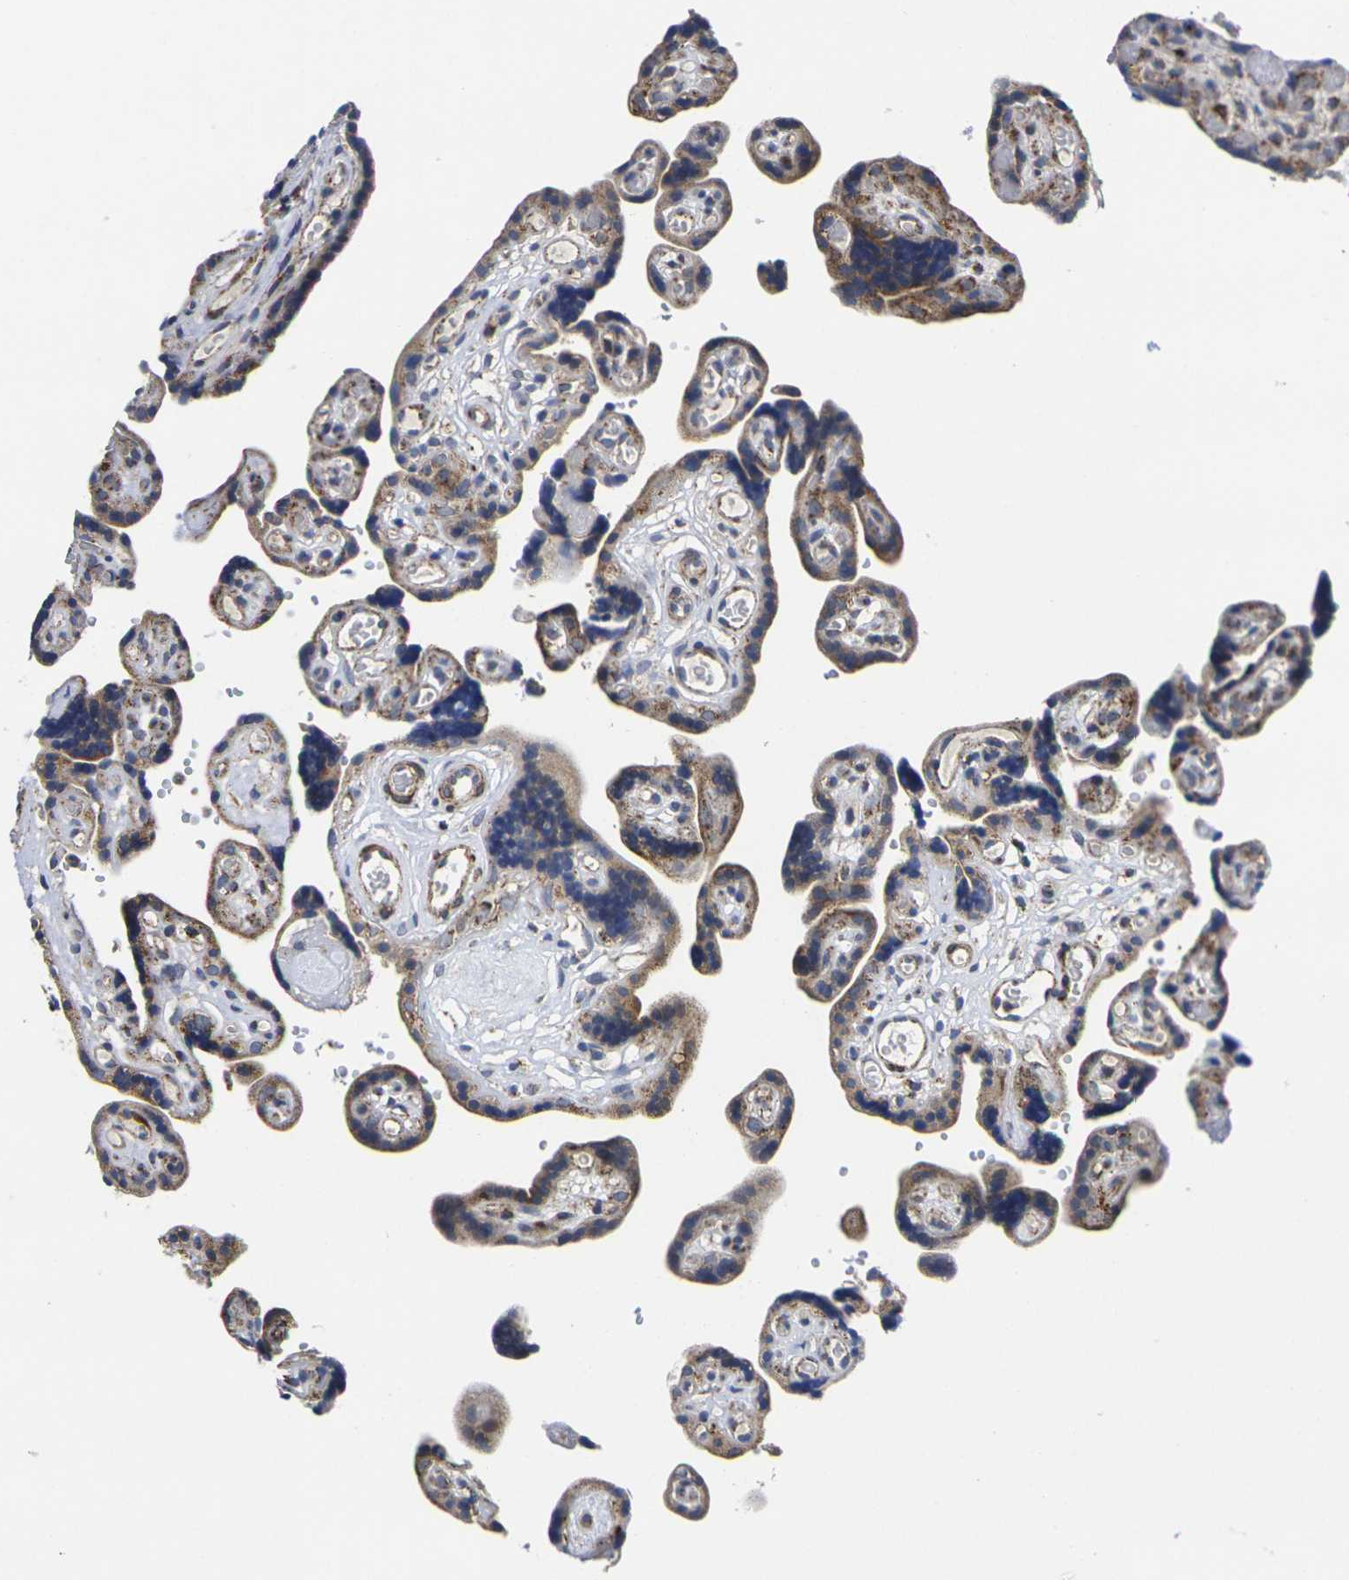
{"staining": {"intensity": "strong", "quantity": ">75%", "location": "cytoplasmic/membranous"}, "tissue": "placenta", "cell_type": "Trophoblastic cells", "image_type": "normal", "snomed": [{"axis": "morphology", "description": "Normal tissue, NOS"}, {"axis": "topography", "description": "Placenta"}], "caption": "Approximately >75% of trophoblastic cells in normal placenta reveal strong cytoplasmic/membranous protein positivity as visualized by brown immunohistochemical staining.", "gene": "P2RY11", "patient": {"sex": "female", "age": 30}}